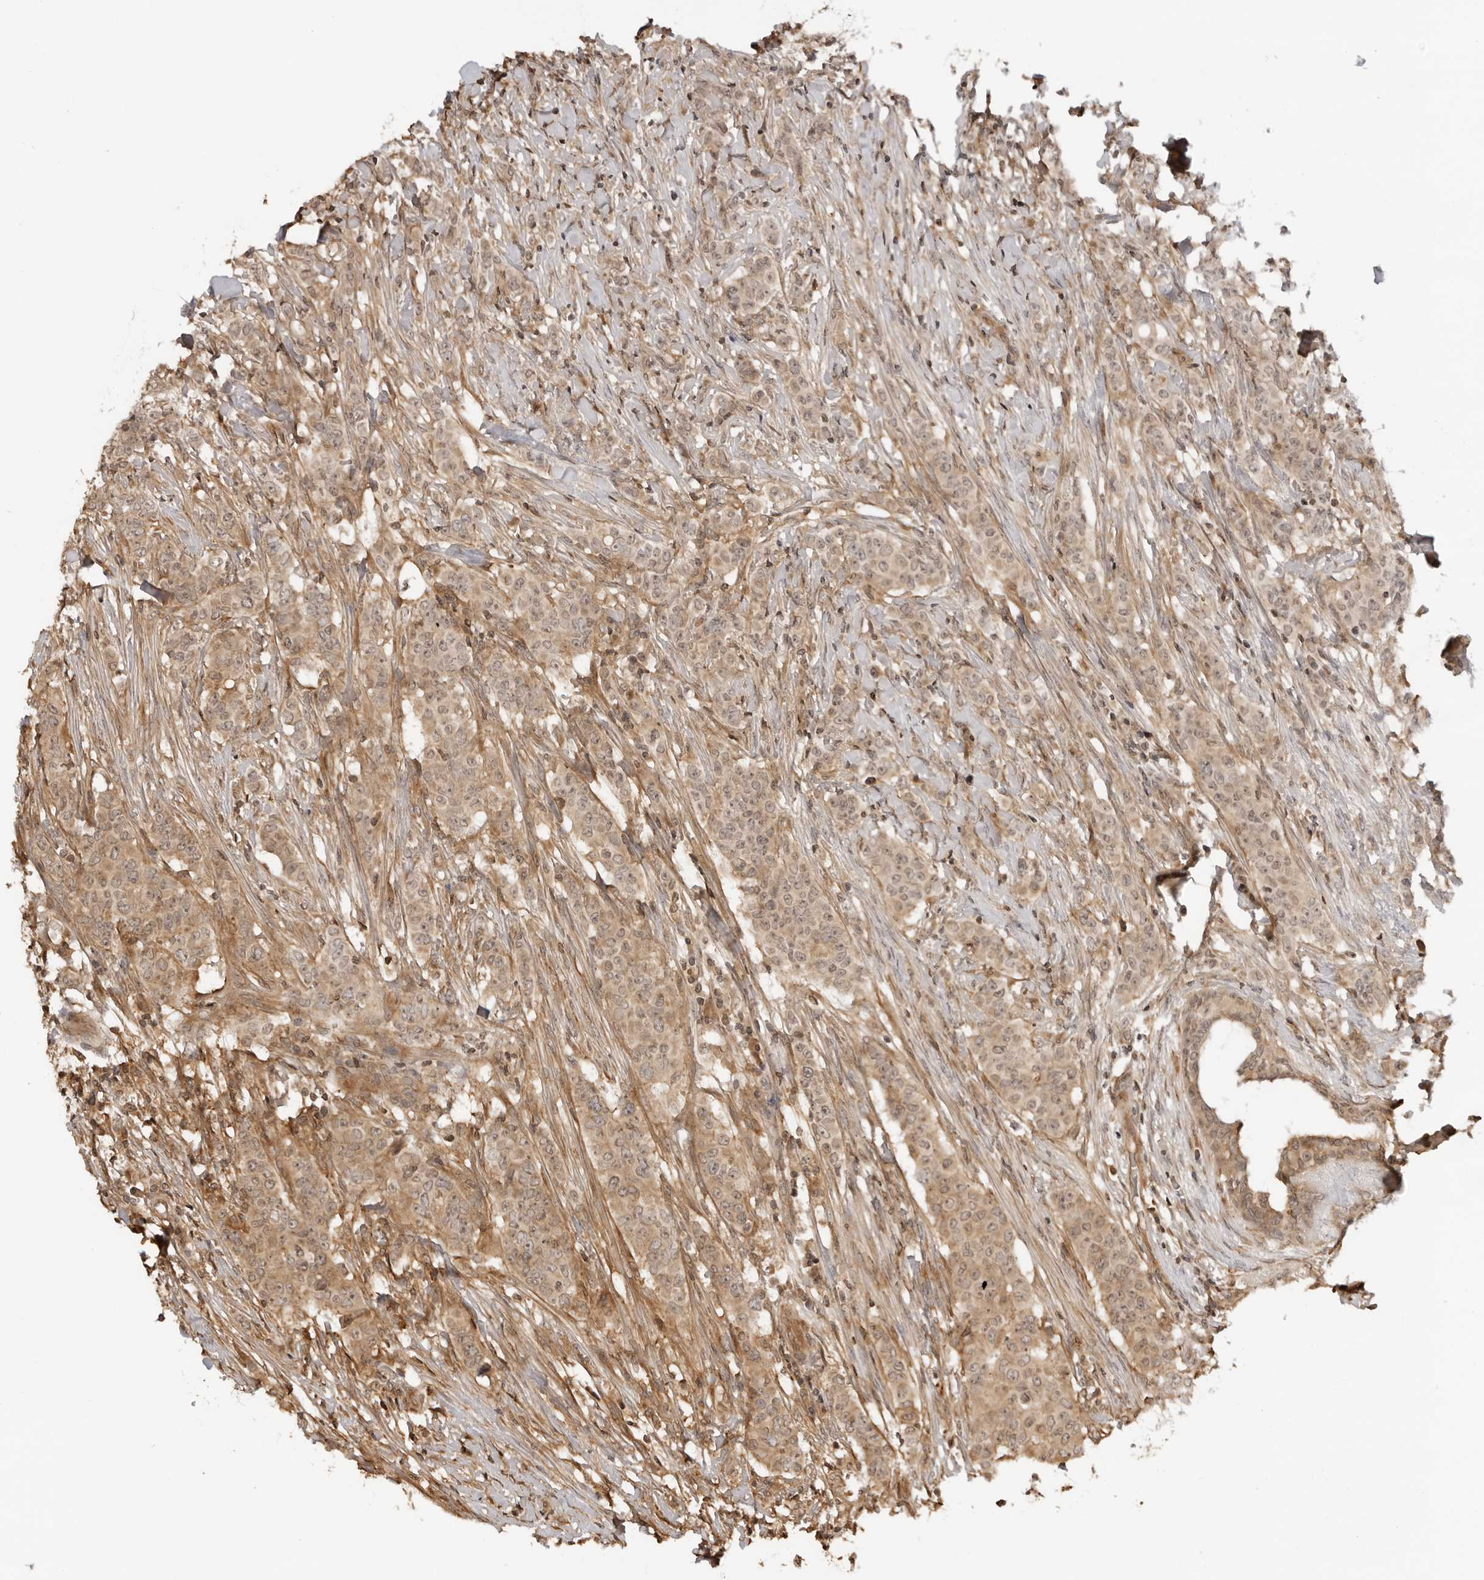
{"staining": {"intensity": "moderate", "quantity": ">75%", "location": "cytoplasmic/membranous,nuclear"}, "tissue": "breast cancer", "cell_type": "Tumor cells", "image_type": "cancer", "snomed": [{"axis": "morphology", "description": "Duct carcinoma"}, {"axis": "topography", "description": "Breast"}], "caption": "Human breast invasive ductal carcinoma stained for a protein (brown) exhibits moderate cytoplasmic/membranous and nuclear positive expression in approximately >75% of tumor cells.", "gene": "IKBKE", "patient": {"sex": "female", "age": 40}}